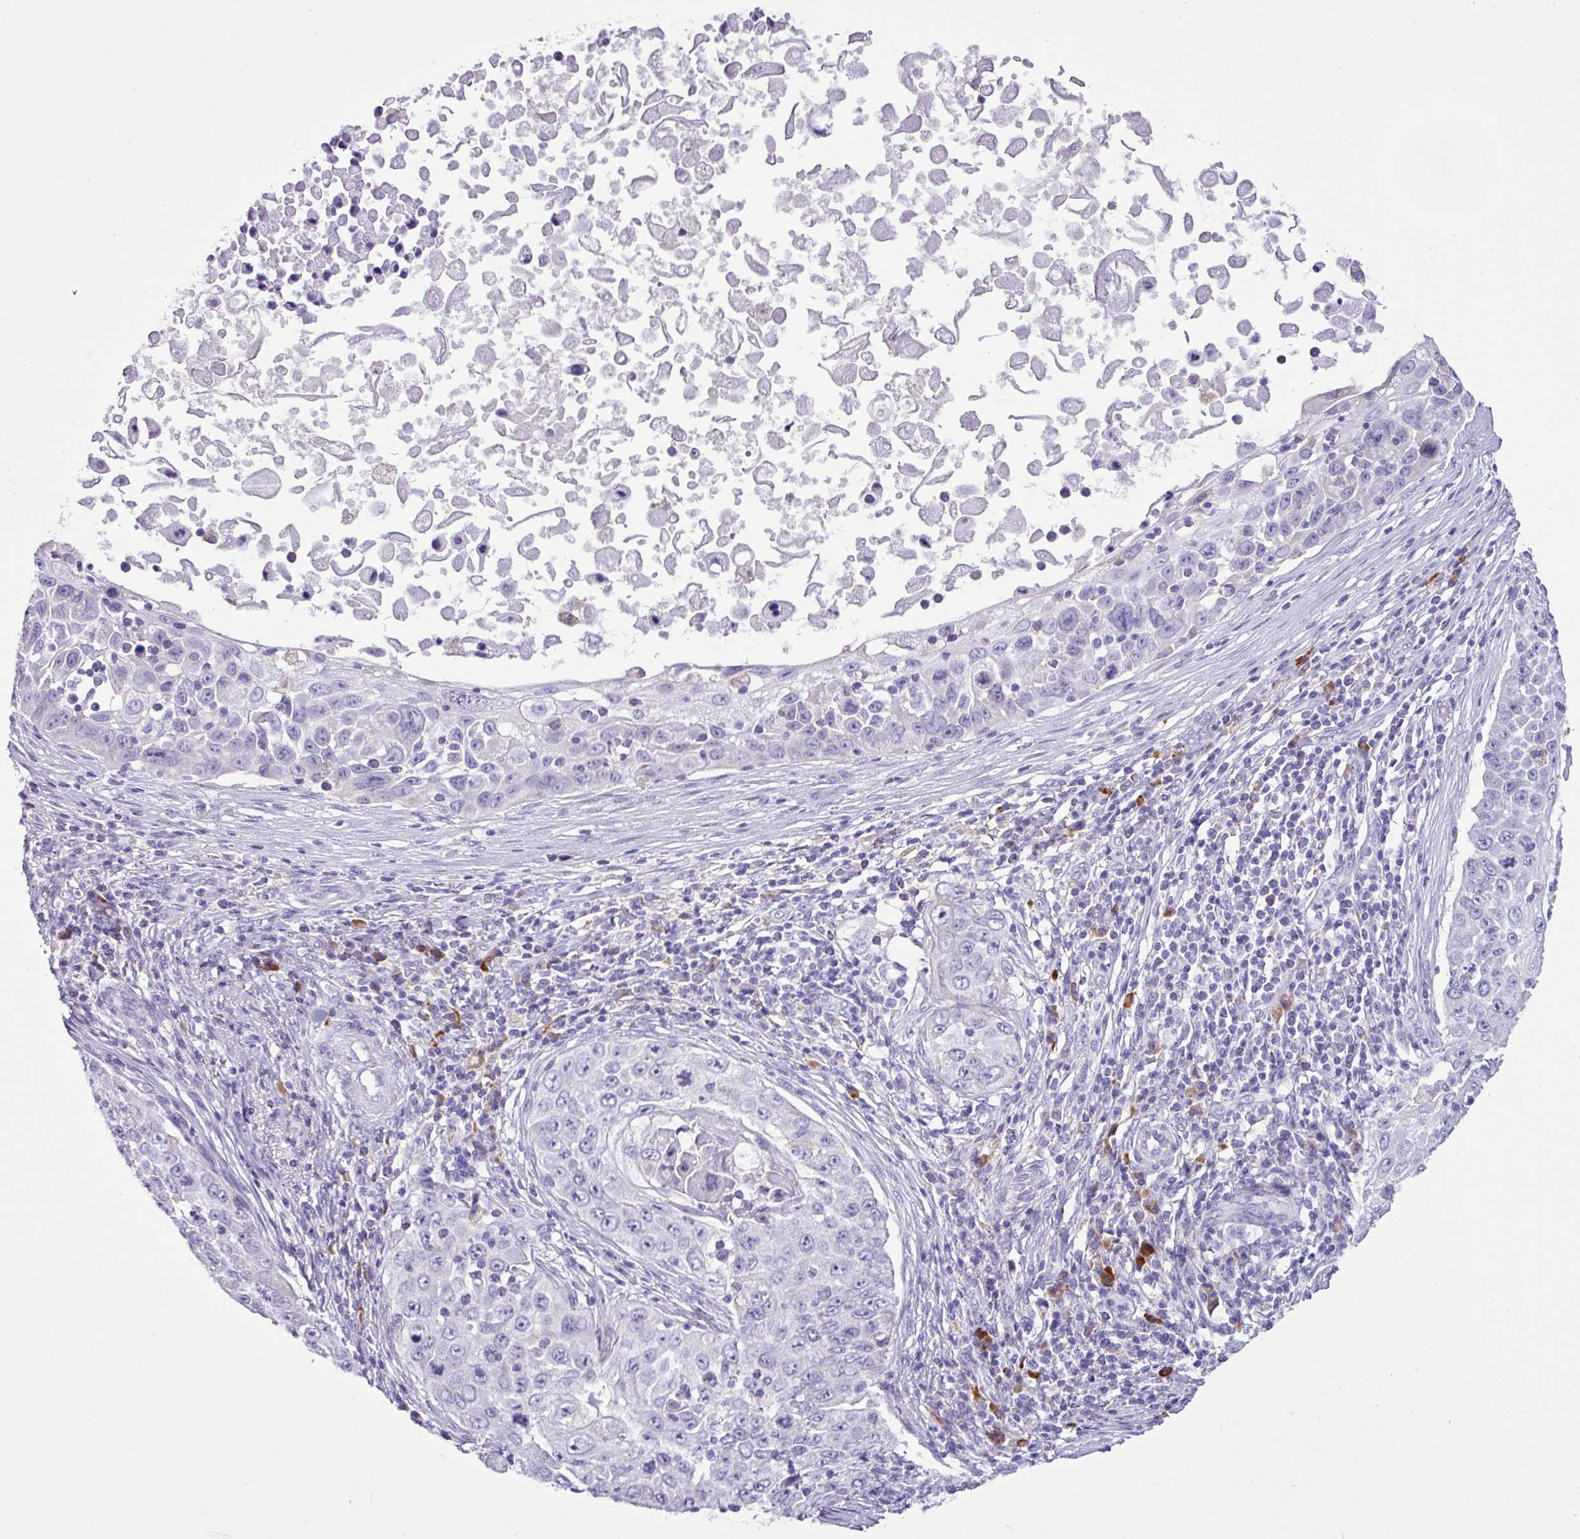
{"staining": {"intensity": "negative", "quantity": "none", "location": "none"}, "tissue": "skin cancer", "cell_type": "Tumor cells", "image_type": "cancer", "snomed": [{"axis": "morphology", "description": "Squamous cell carcinoma, NOS"}, {"axis": "topography", "description": "Skin"}], "caption": "DAB (3,3'-diaminobenzidine) immunohistochemical staining of human skin cancer (squamous cell carcinoma) displays no significant staining in tumor cells. (Immunohistochemistry (ihc), brightfield microscopy, high magnification).", "gene": "RGS21", "patient": {"sex": "male", "age": 24}}